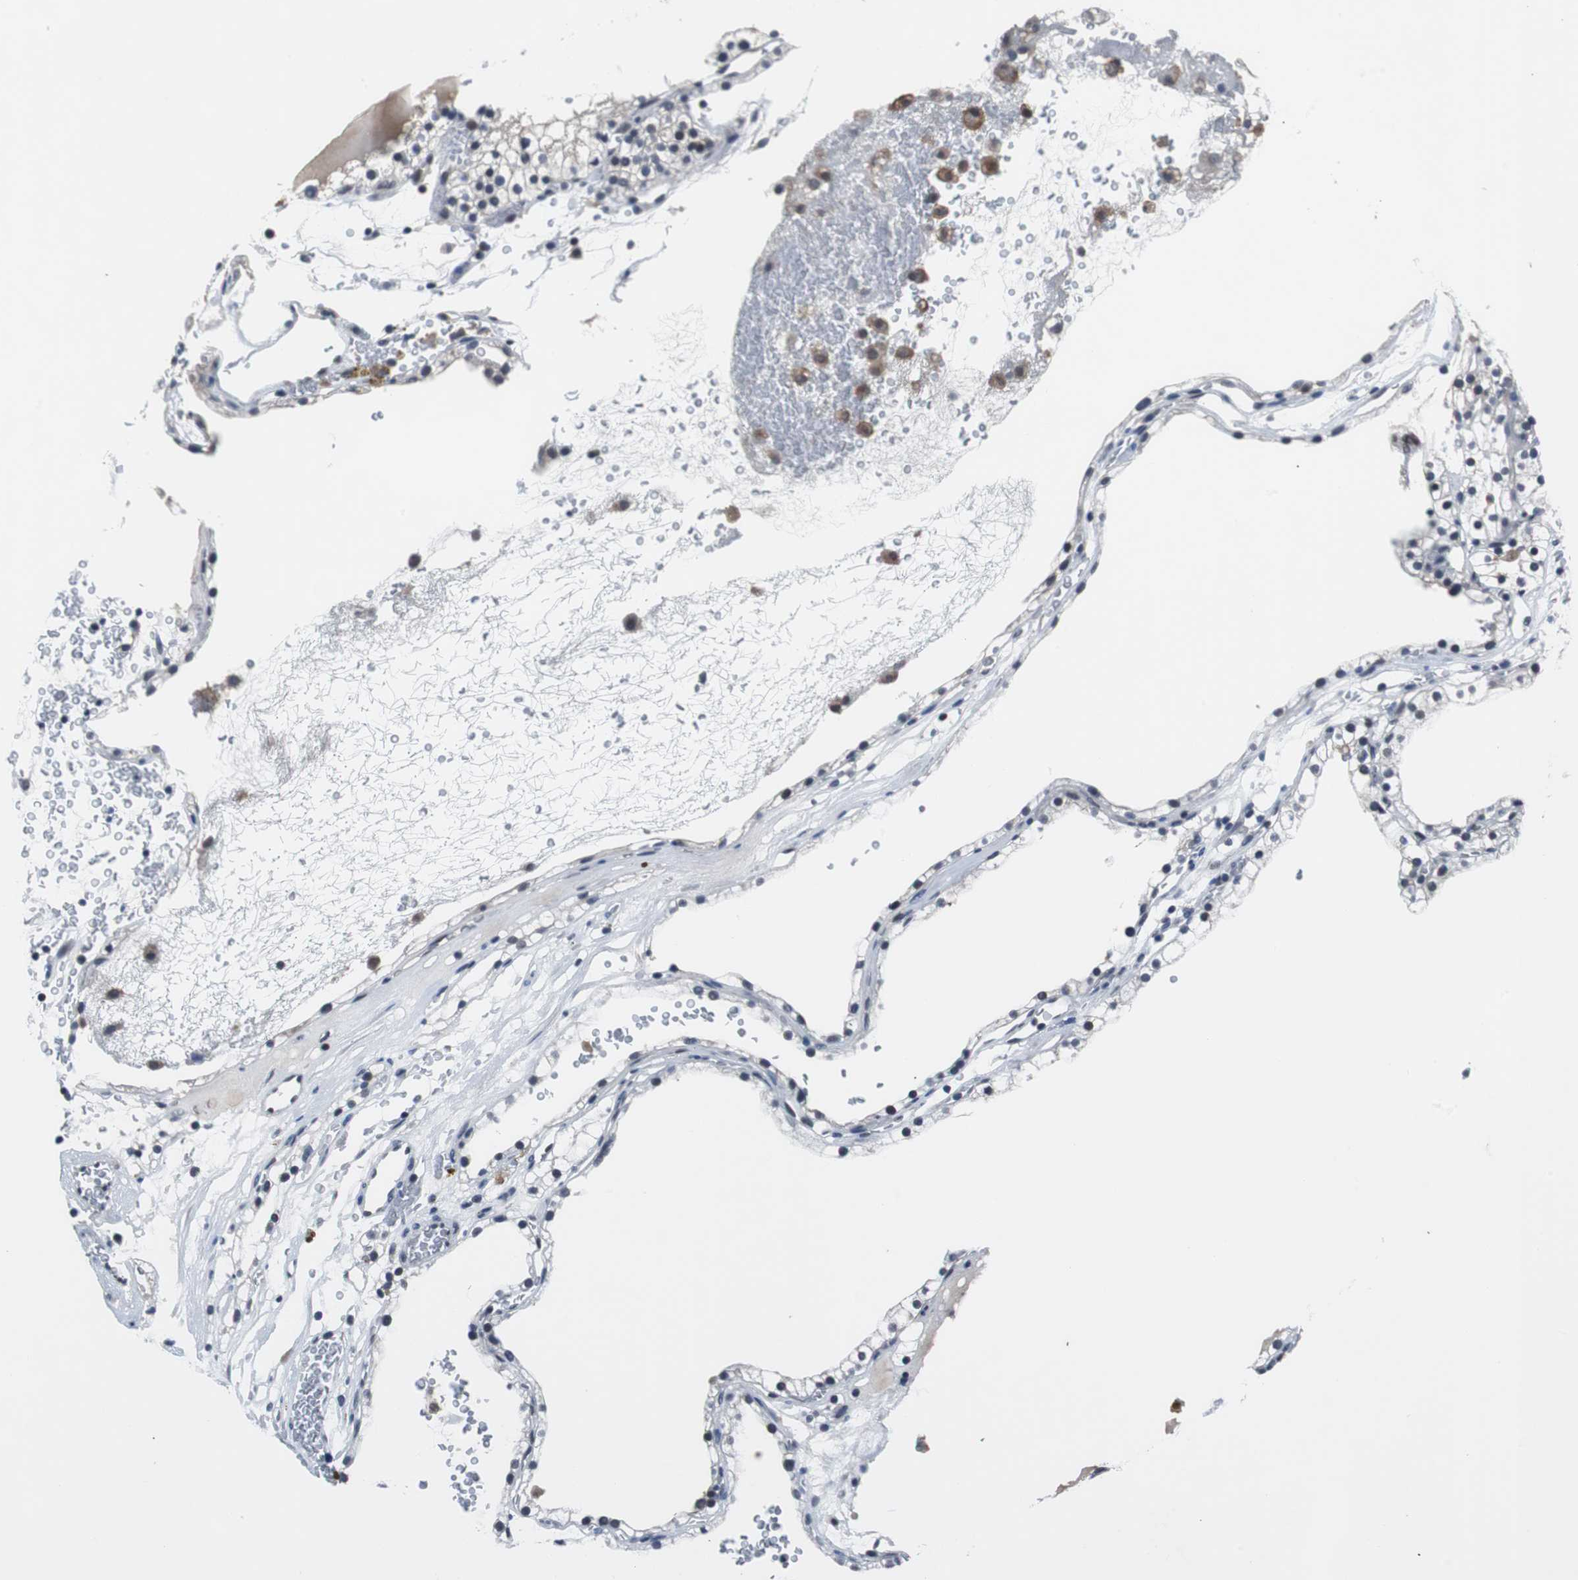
{"staining": {"intensity": "weak", "quantity": "<25%", "location": "nuclear"}, "tissue": "renal cancer", "cell_type": "Tumor cells", "image_type": "cancer", "snomed": [{"axis": "morphology", "description": "Adenocarcinoma, NOS"}, {"axis": "topography", "description": "Kidney"}], "caption": "Tumor cells show no significant protein positivity in renal cancer.", "gene": "TP63", "patient": {"sex": "female", "age": 41}}